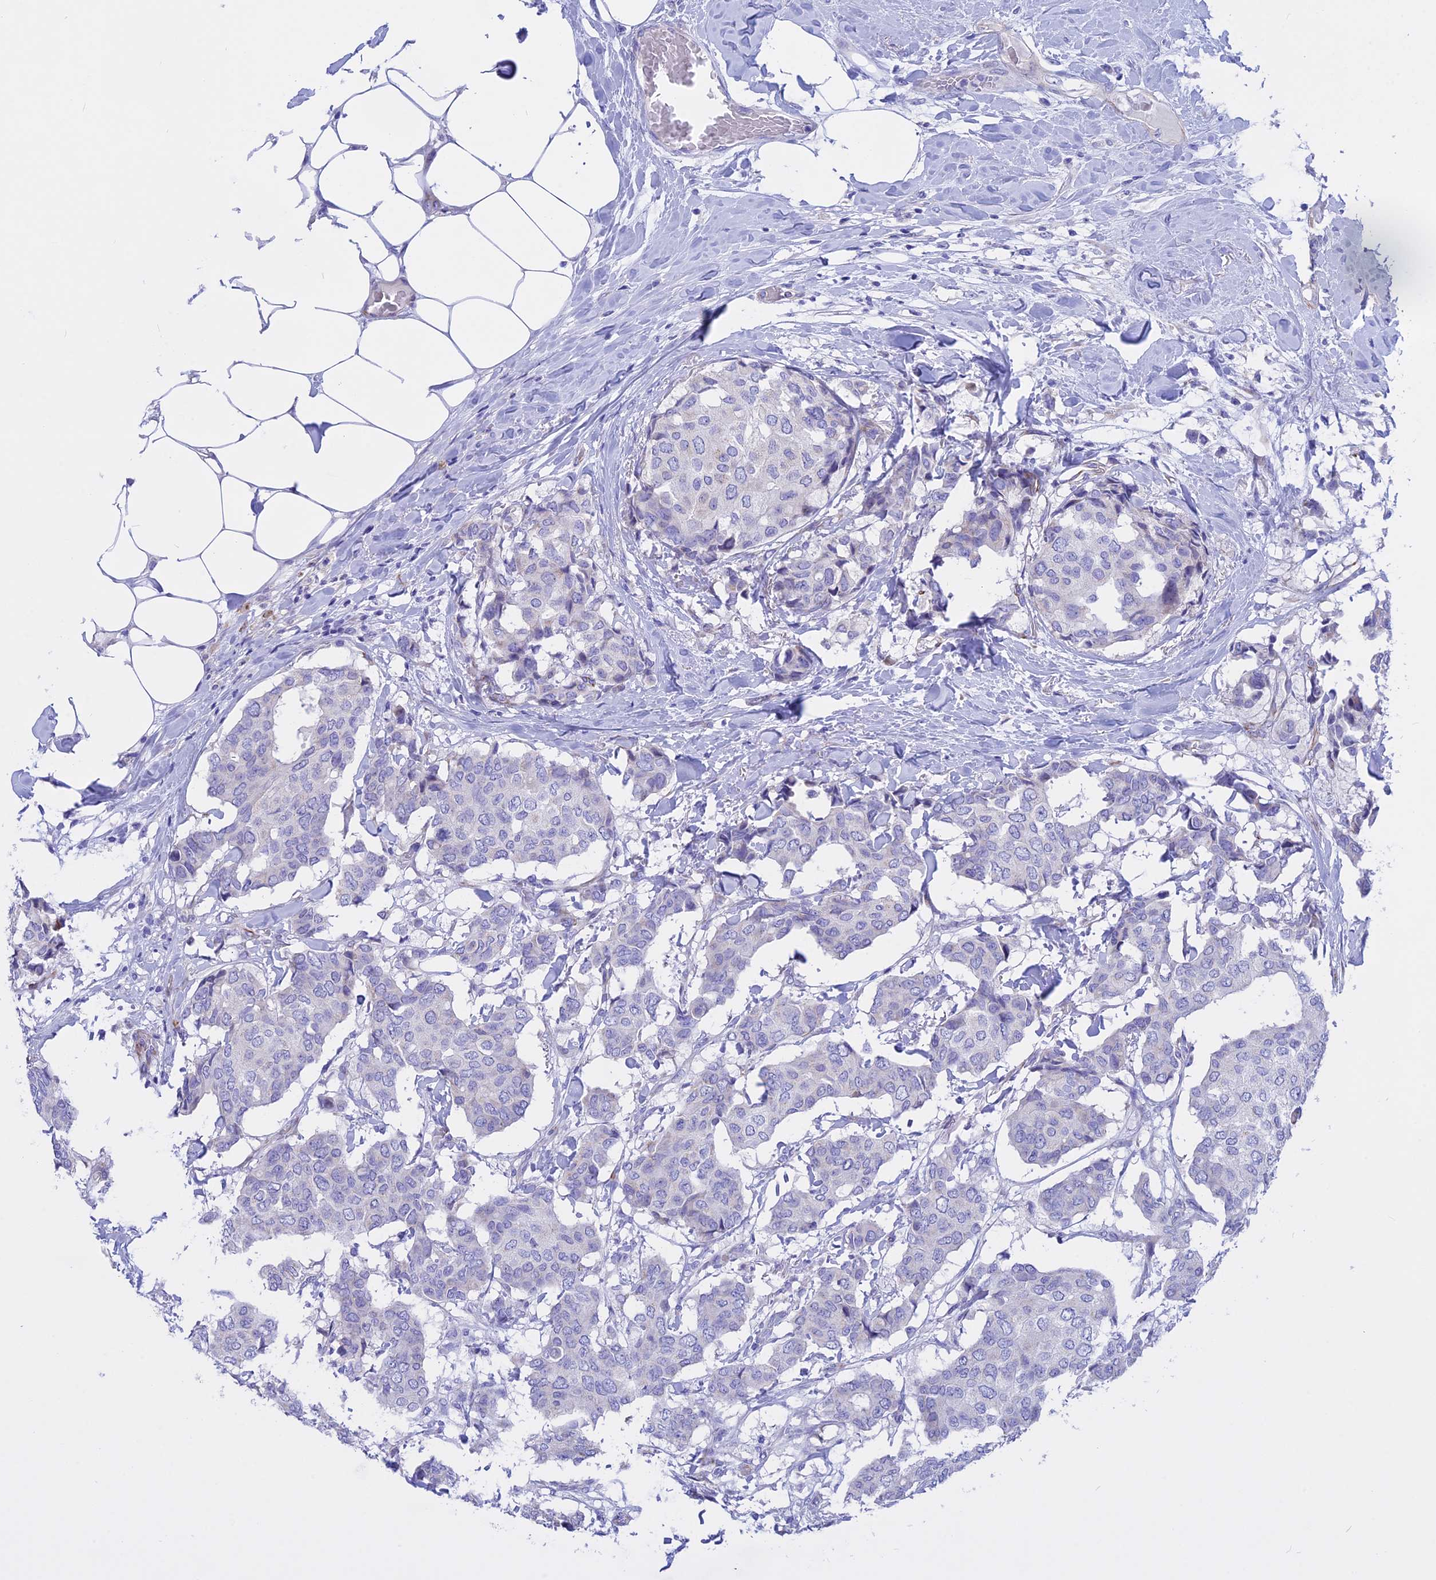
{"staining": {"intensity": "negative", "quantity": "none", "location": "none"}, "tissue": "breast cancer", "cell_type": "Tumor cells", "image_type": "cancer", "snomed": [{"axis": "morphology", "description": "Duct carcinoma"}, {"axis": "topography", "description": "Breast"}], "caption": "Protein analysis of breast invasive ductal carcinoma reveals no significant expression in tumor cells. (DAB (3,3'-diaminobenzidine) immunohistochemistry (IHC) visualized using brightfield microscopy, high magnification).", "gene": "TMEM138", "patient": {"sex": "female", "age": 75}}